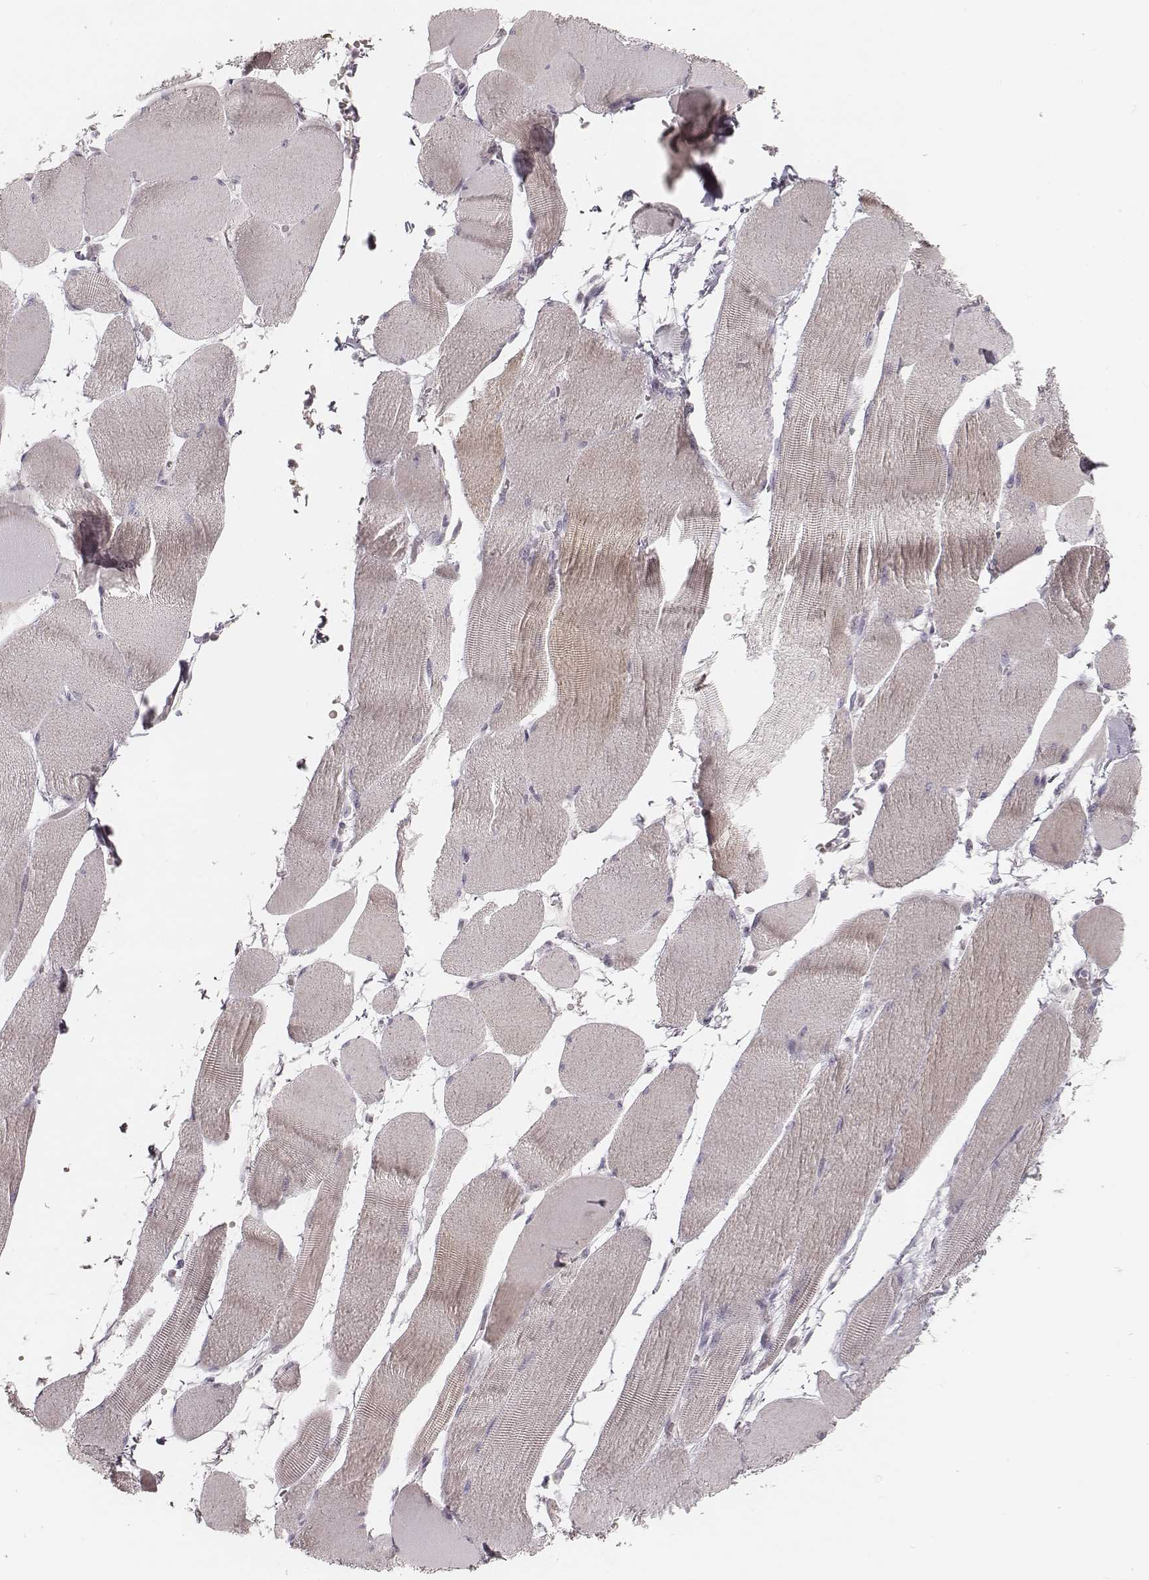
{"staining": {"intensity": "negative", "quantity": "none", "location": "none"}, "tissue": "skeletal muscle", "cell_type": "Myocytes", "image_type": "normal", "snomed": [{"axis": "morphology", "description": "Normal tissue, NOS"}, {"axis": "topography", "description": "Skeletal muscle"}], "caption": "DAB (3,3'-diaminobenzidine) immunohistochemical staining of benign skeletal muscle displays no significant expression in myocytes.", "gene": "SPATA24", "patient": {"sex": "male", "age": 56}}